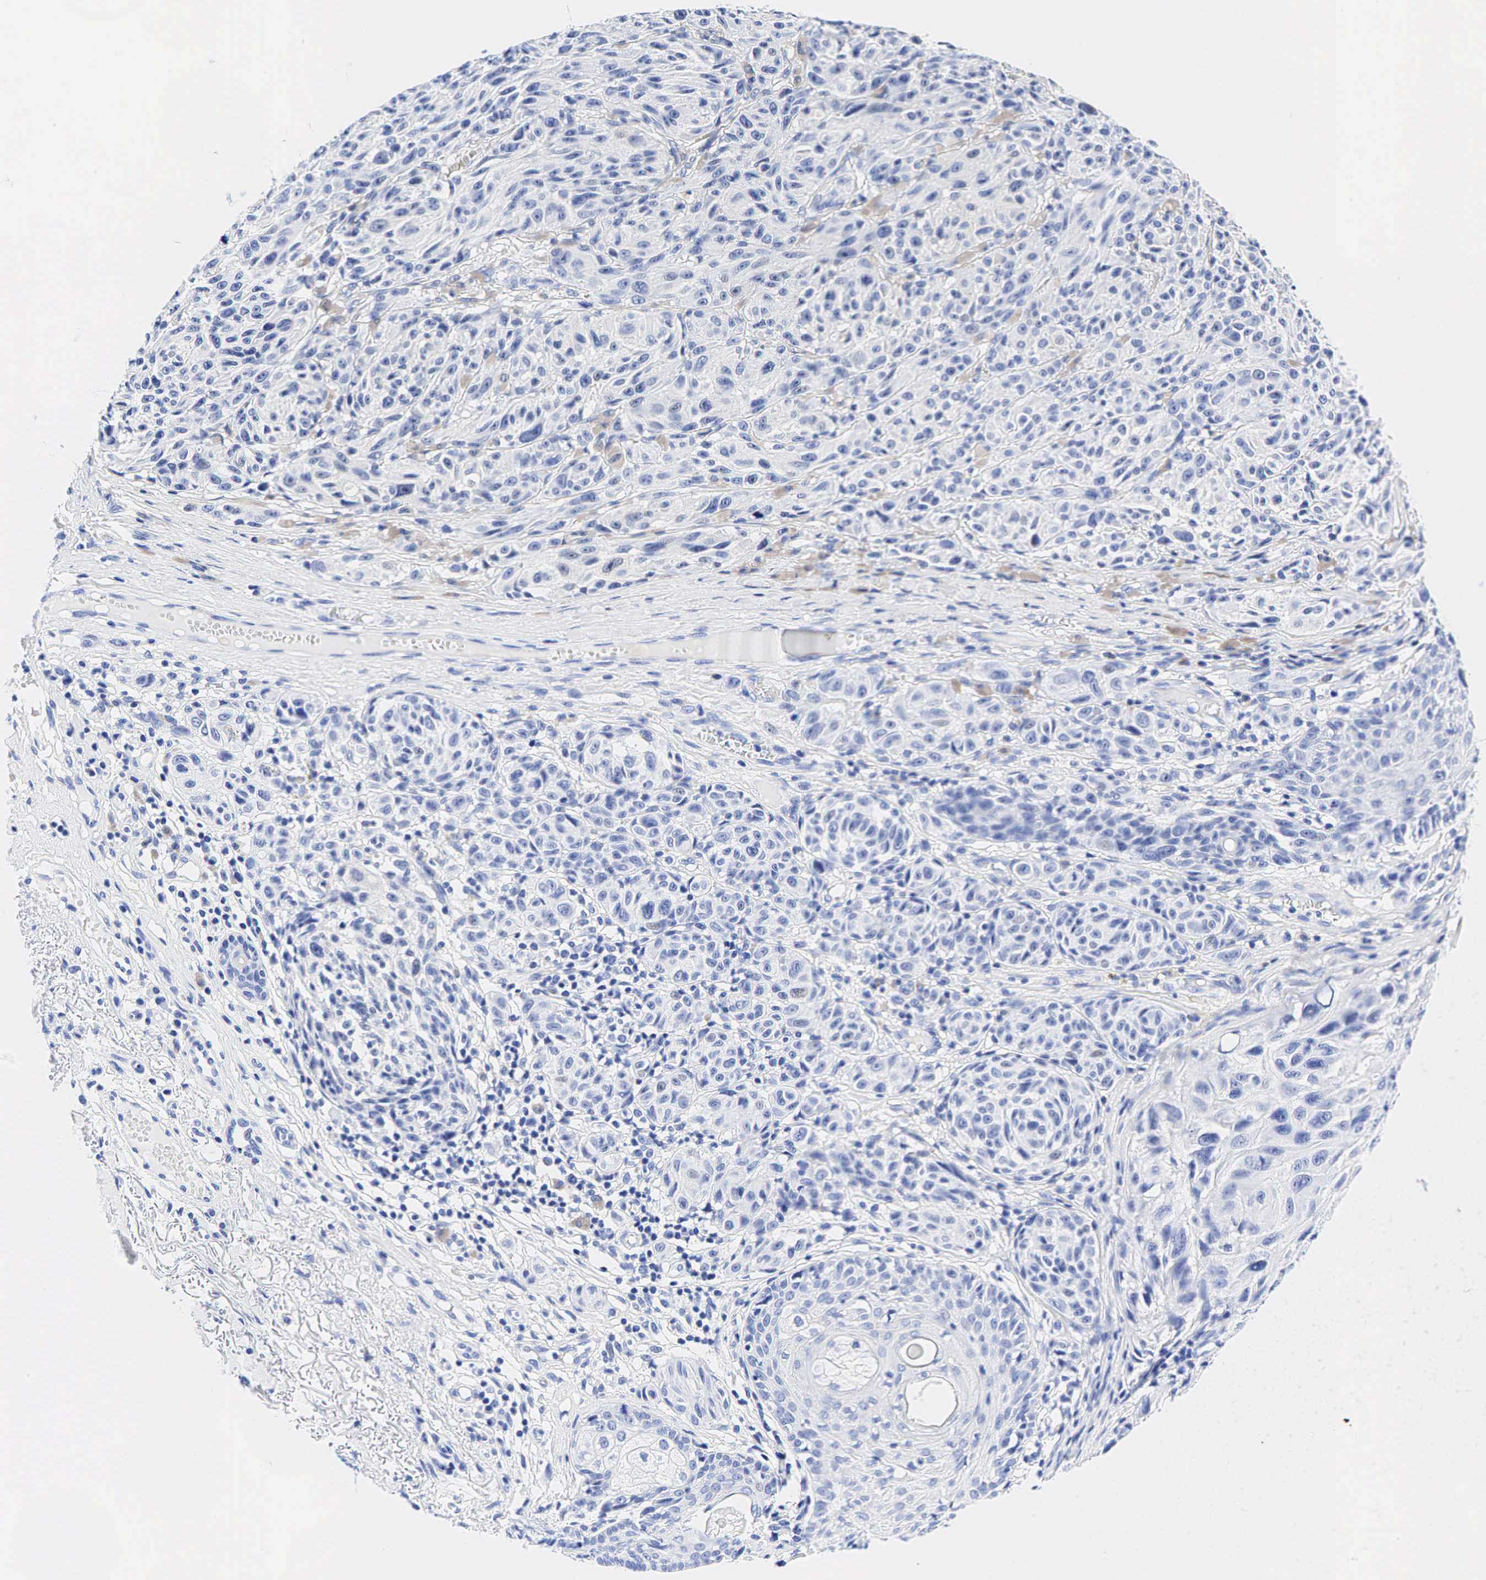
{"staining": {"intensity": "negative", "quantity": "none", "location": "none"}, "tissue": "melanoma", "cell_type": "Tumor cells", "image_type": "cancer", "snomed": [{"axis": "morphology", "description": "Malignant melanoma, NOS"}, {"axis": "topography", "description": "Skin"}], "caption": "Immunohistochemical staining of melanoma shows no significant staining in tumor cells.", "gene": "ESR1", "patient": {"sex": "male", "age": 70}}